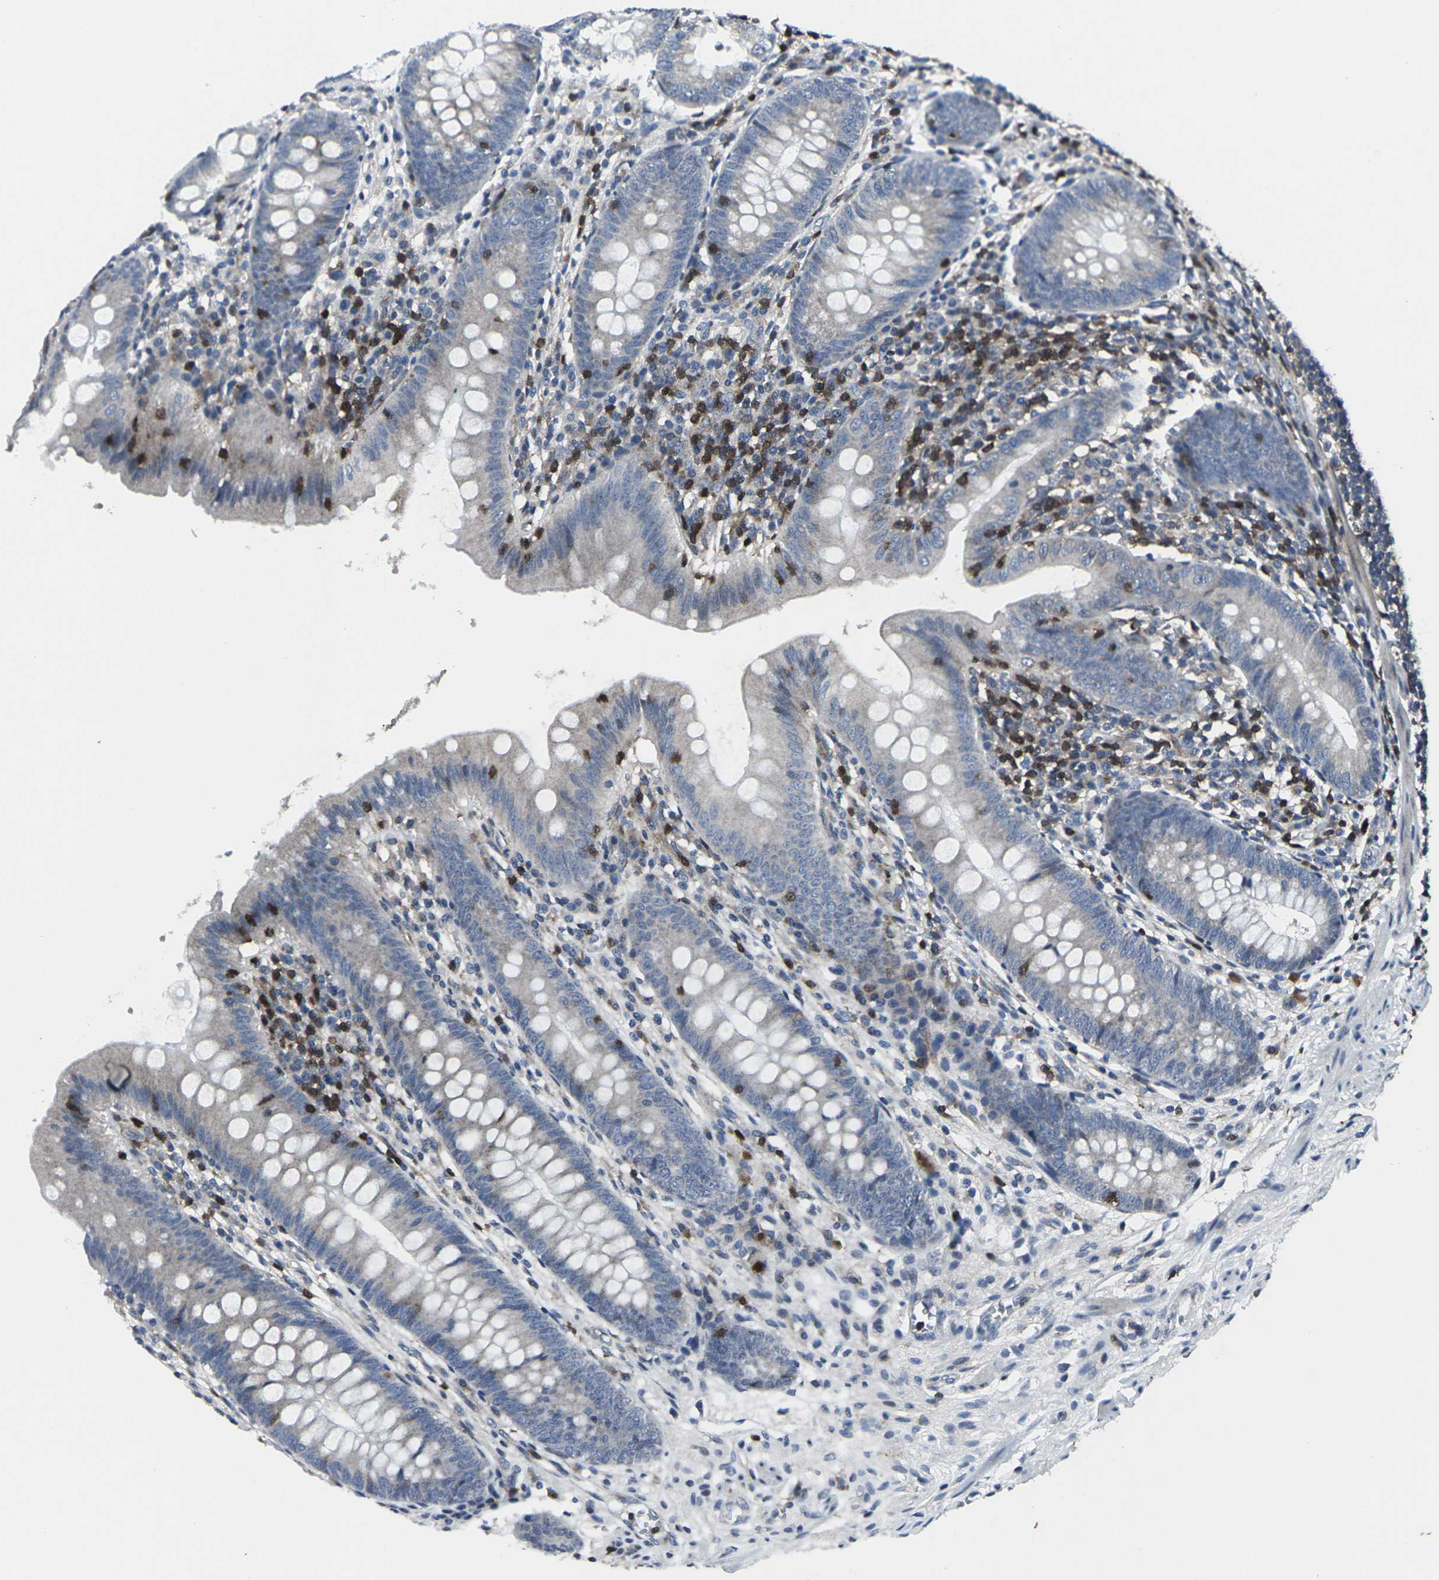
{"staining": {"intensity": "weak", "quantity": "<25%", "location": "cytoplasmic/membranous"}, "tissue": "appendix", "cell_type": "Glandular cells", "image_type": "normal", "snomed": [{"axis": "morphology", "description": "Normal tissue, NOS"}, {"axis": "topography", "description": "Appendix"}], "caption": "Appendix stained for a protein using IHC shows no positivity glandular cells.", "gene": "STAT4", "patient": {"sex": "male", "age": 56}}